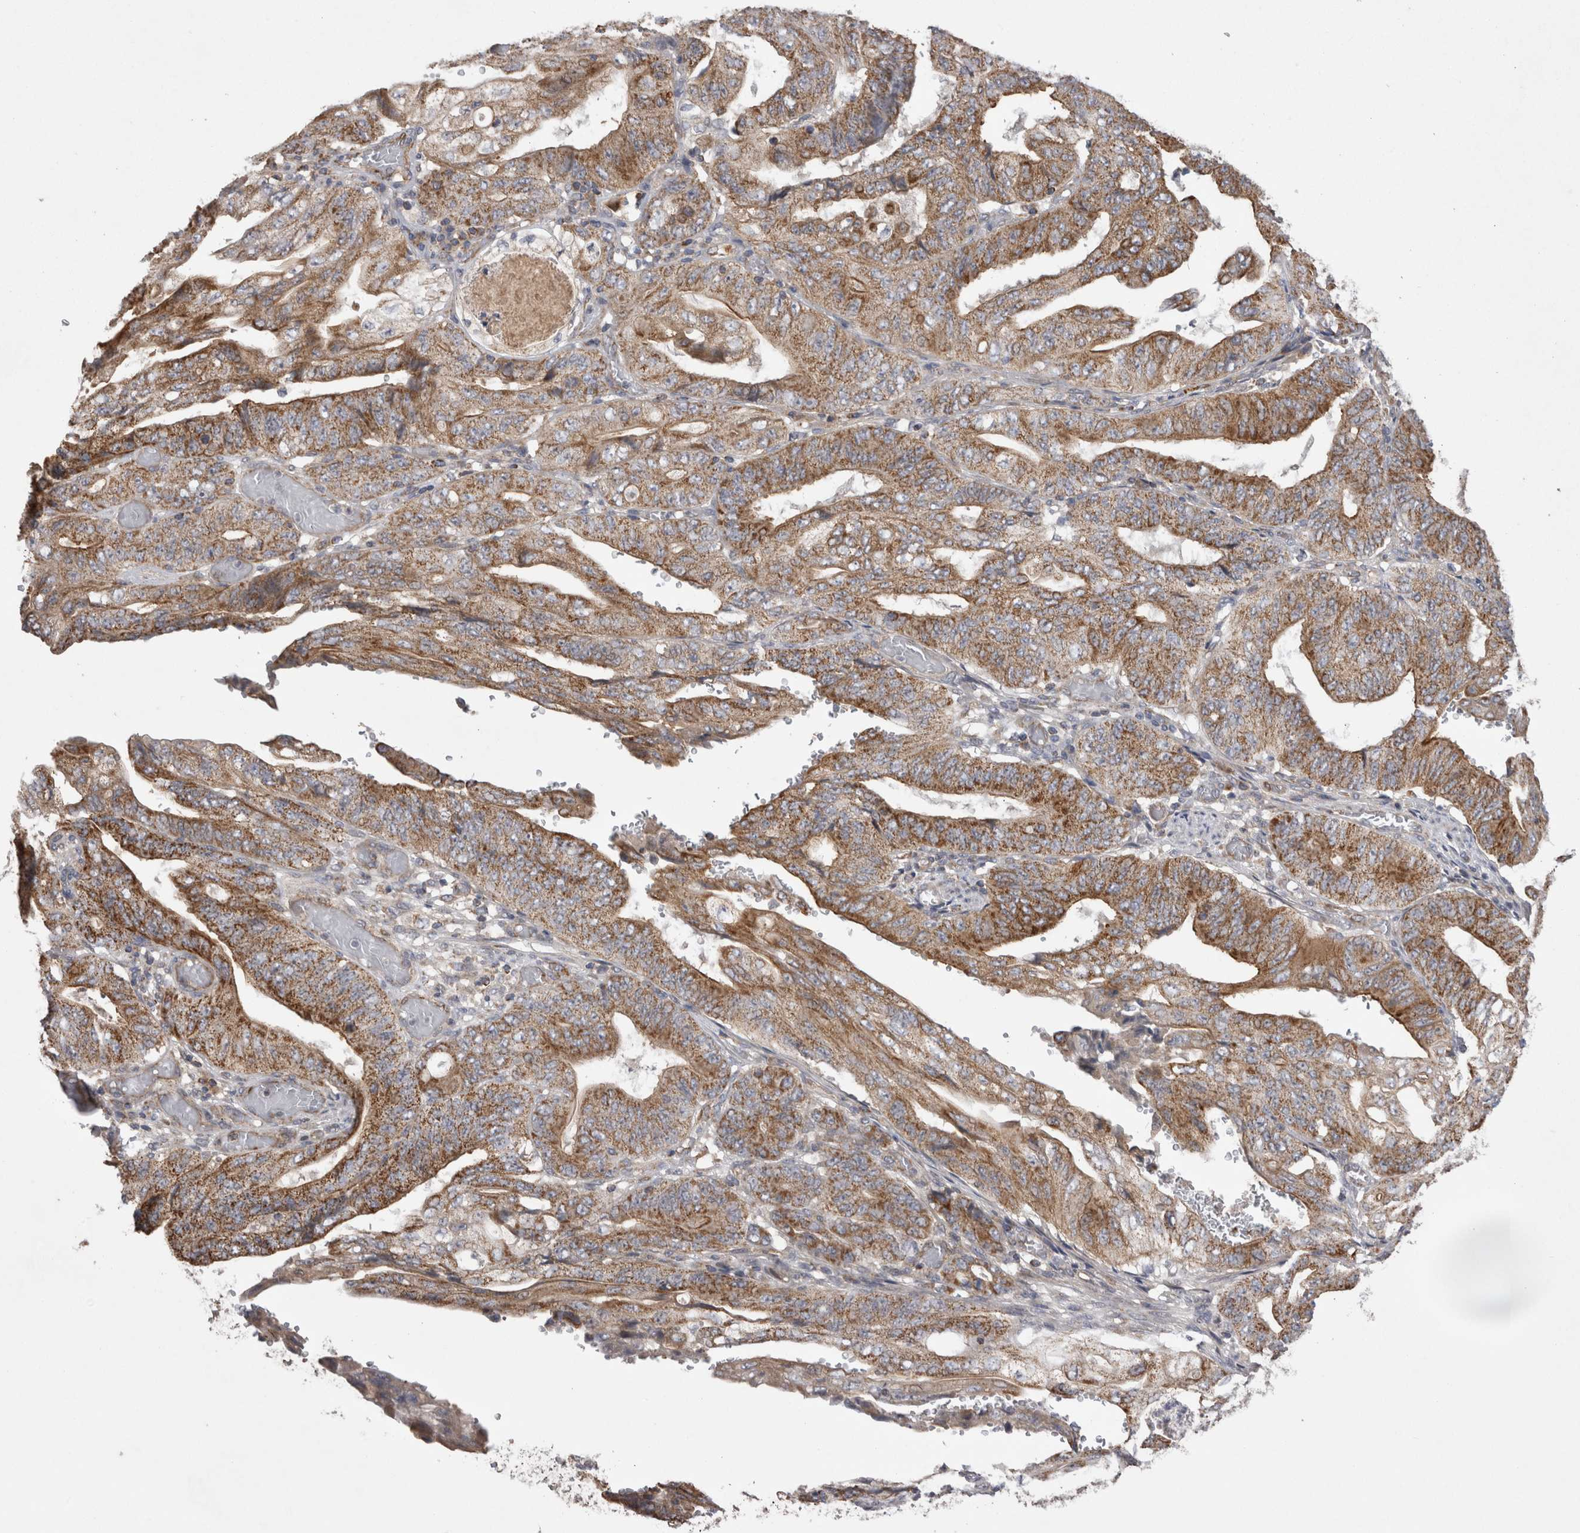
{"staining": {"intensity": "moderate", "quantity": ">75%", "location": "cytoplasmic/membranous"}, "tissue": "stomach cancer", "cell_type": "Tumor cells", "image_type": "cancer", "snomed": [{"axis": "morphology", "description": "Adenocarcinoma, NOS"}, {"axis": "topography", "description": "Stomach"}], "caption": "IHC histopathology image of neoplastic tissue: human stomach cancer (adenocarcinoma) stained using IHC displays medium levels of moderate protein expression localized specifically in the cytoplasmic/membranous of tumor cells, appearing as a cytoplasmic/membranous brown color.", "gene": "DARS2", "patient": {"sex": "female", "age": 73}}